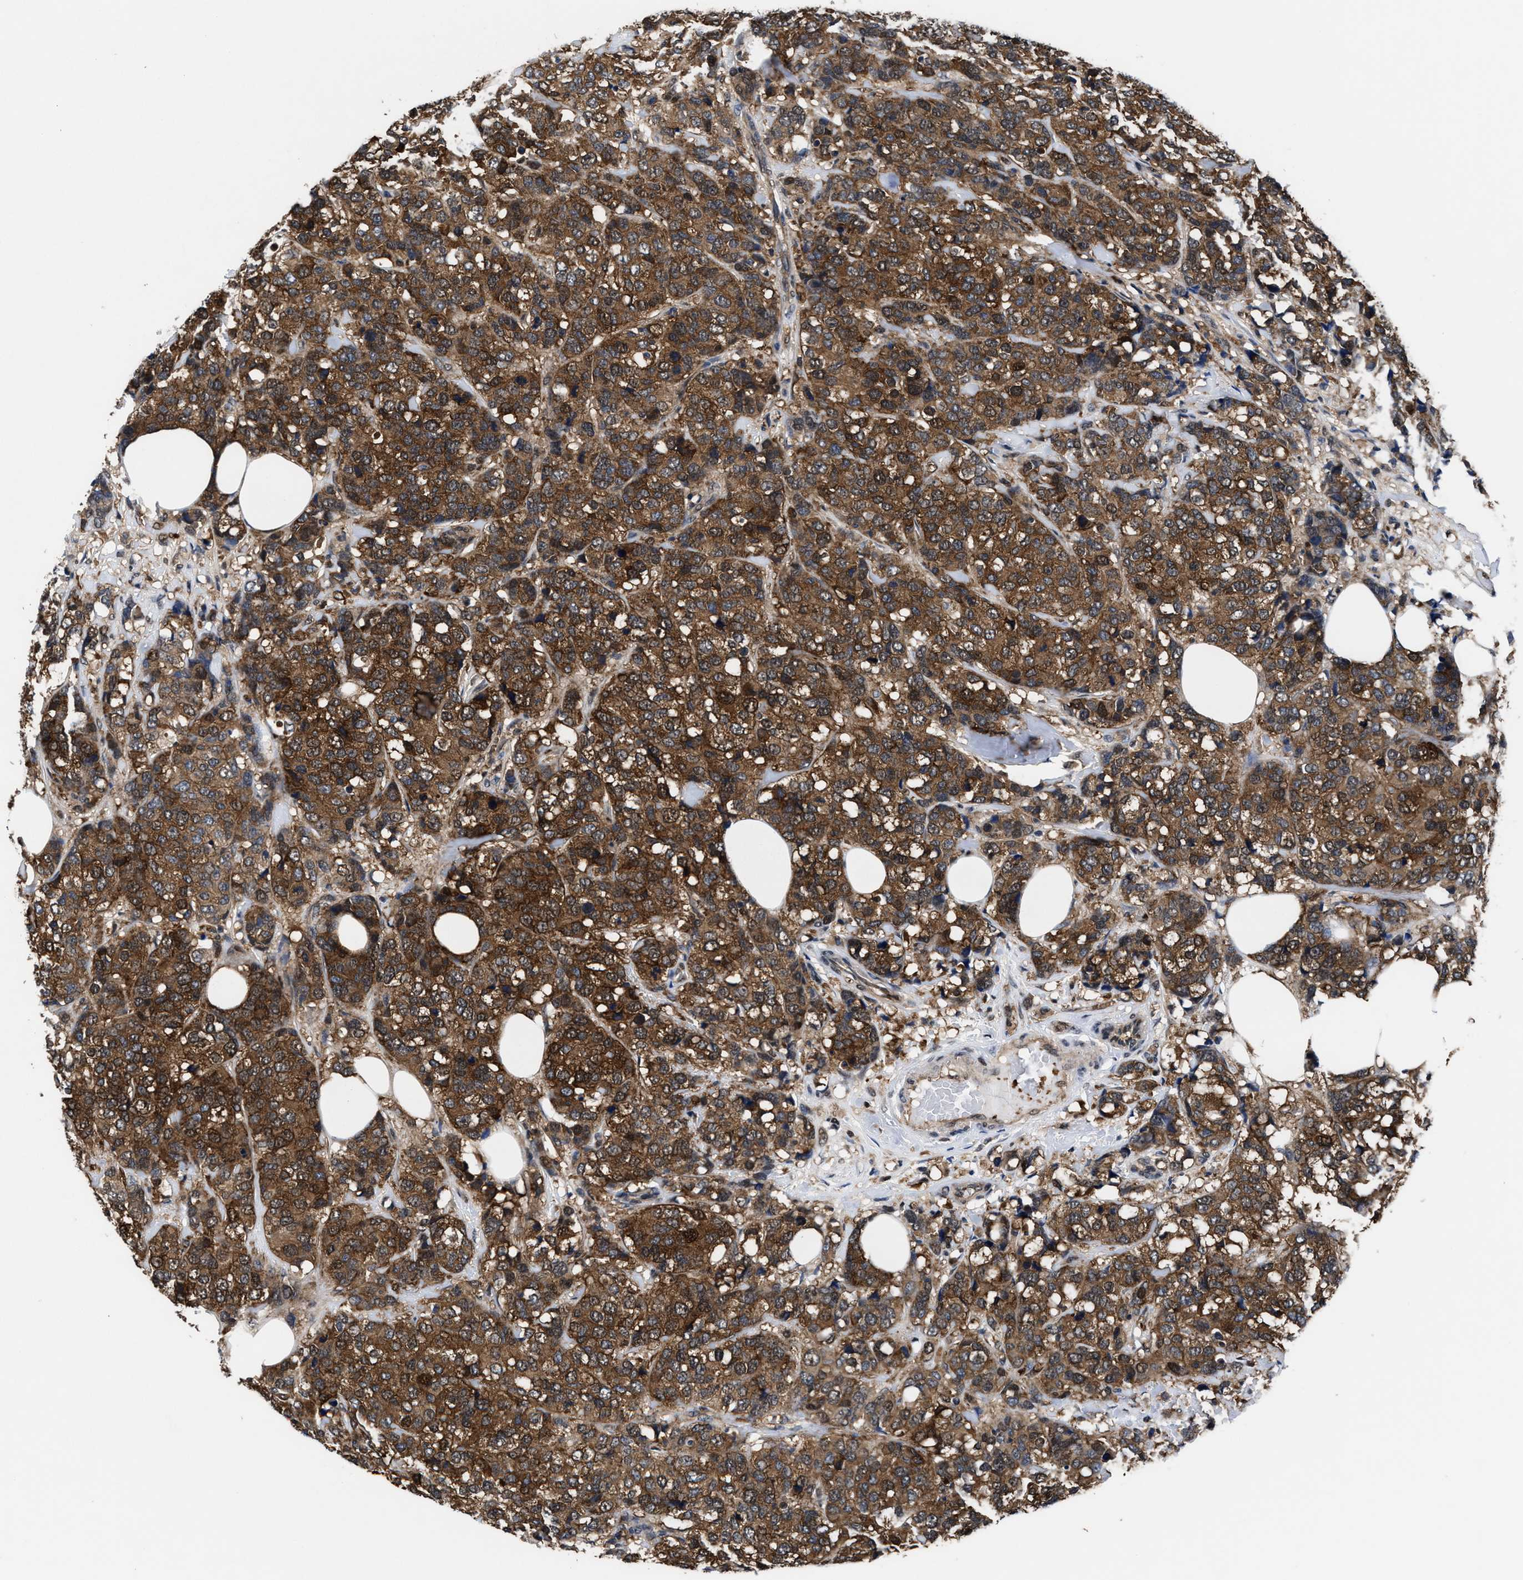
{"staining": {"intensity": "moderate", "quantity": ">75%", "location": "cytoplasmic/membranous"}, "tissue": "breast cancer", "cell_type": "Tumor cells", "image_type": "cancer", "snomed": [{"axis": "morphology", "description": "Lobular carcinoma"}, {"axis": "topography", "description": "Breast"}], "caption": "Immunohistochemistry (IHC) of human lobular carcinoma (breast) displays medium levels of moderate cytoplasmic/membranous positivity in about >75% of tumor cells. The protein is stained brown, and the nuclei are stained in blue (DAB (3,3'-diaminobenzidine) IHC with brightfield microscopy, high magnification).", "gene": "ACLY", "patient": {"sex": "female", "age": 59}}